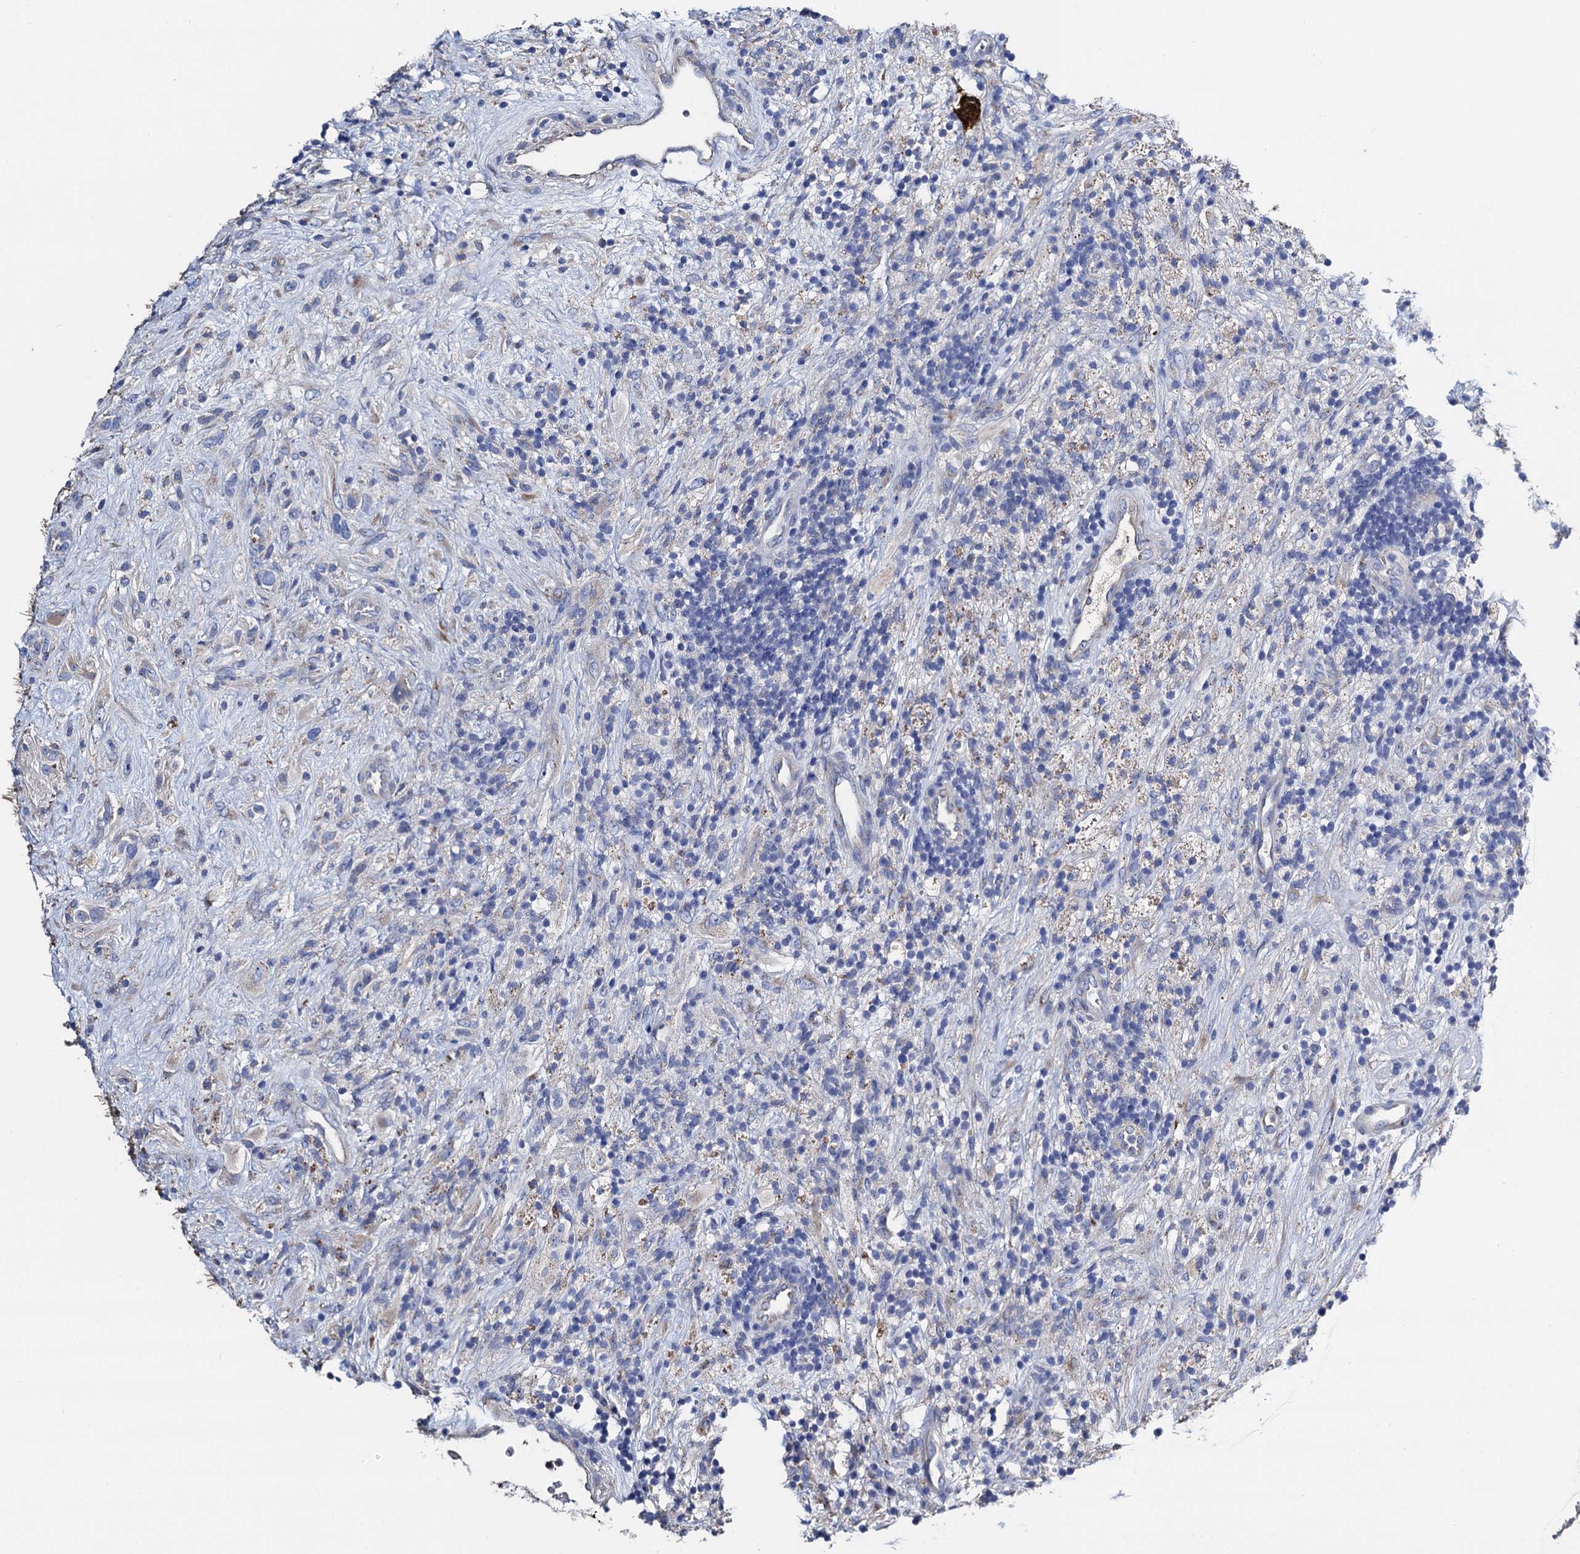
{"staining": {"intensity": "weak", "quantity": "<25%", "location": "cytoplasmic/membranous"}, "tissue": "glioma", "cell_type": "Tumor cells", "image_type": "cancer", "snomed": [{"axis": "morphology", "description": "Glioma, malignant, High grade"}, {"axis": "topography", "description": "Brain"}], "caption": "Tumor cells are negative for brown protein staining in glioma.", "gene": "FREM3", "patient": {"sex": "male", "age": 69}}